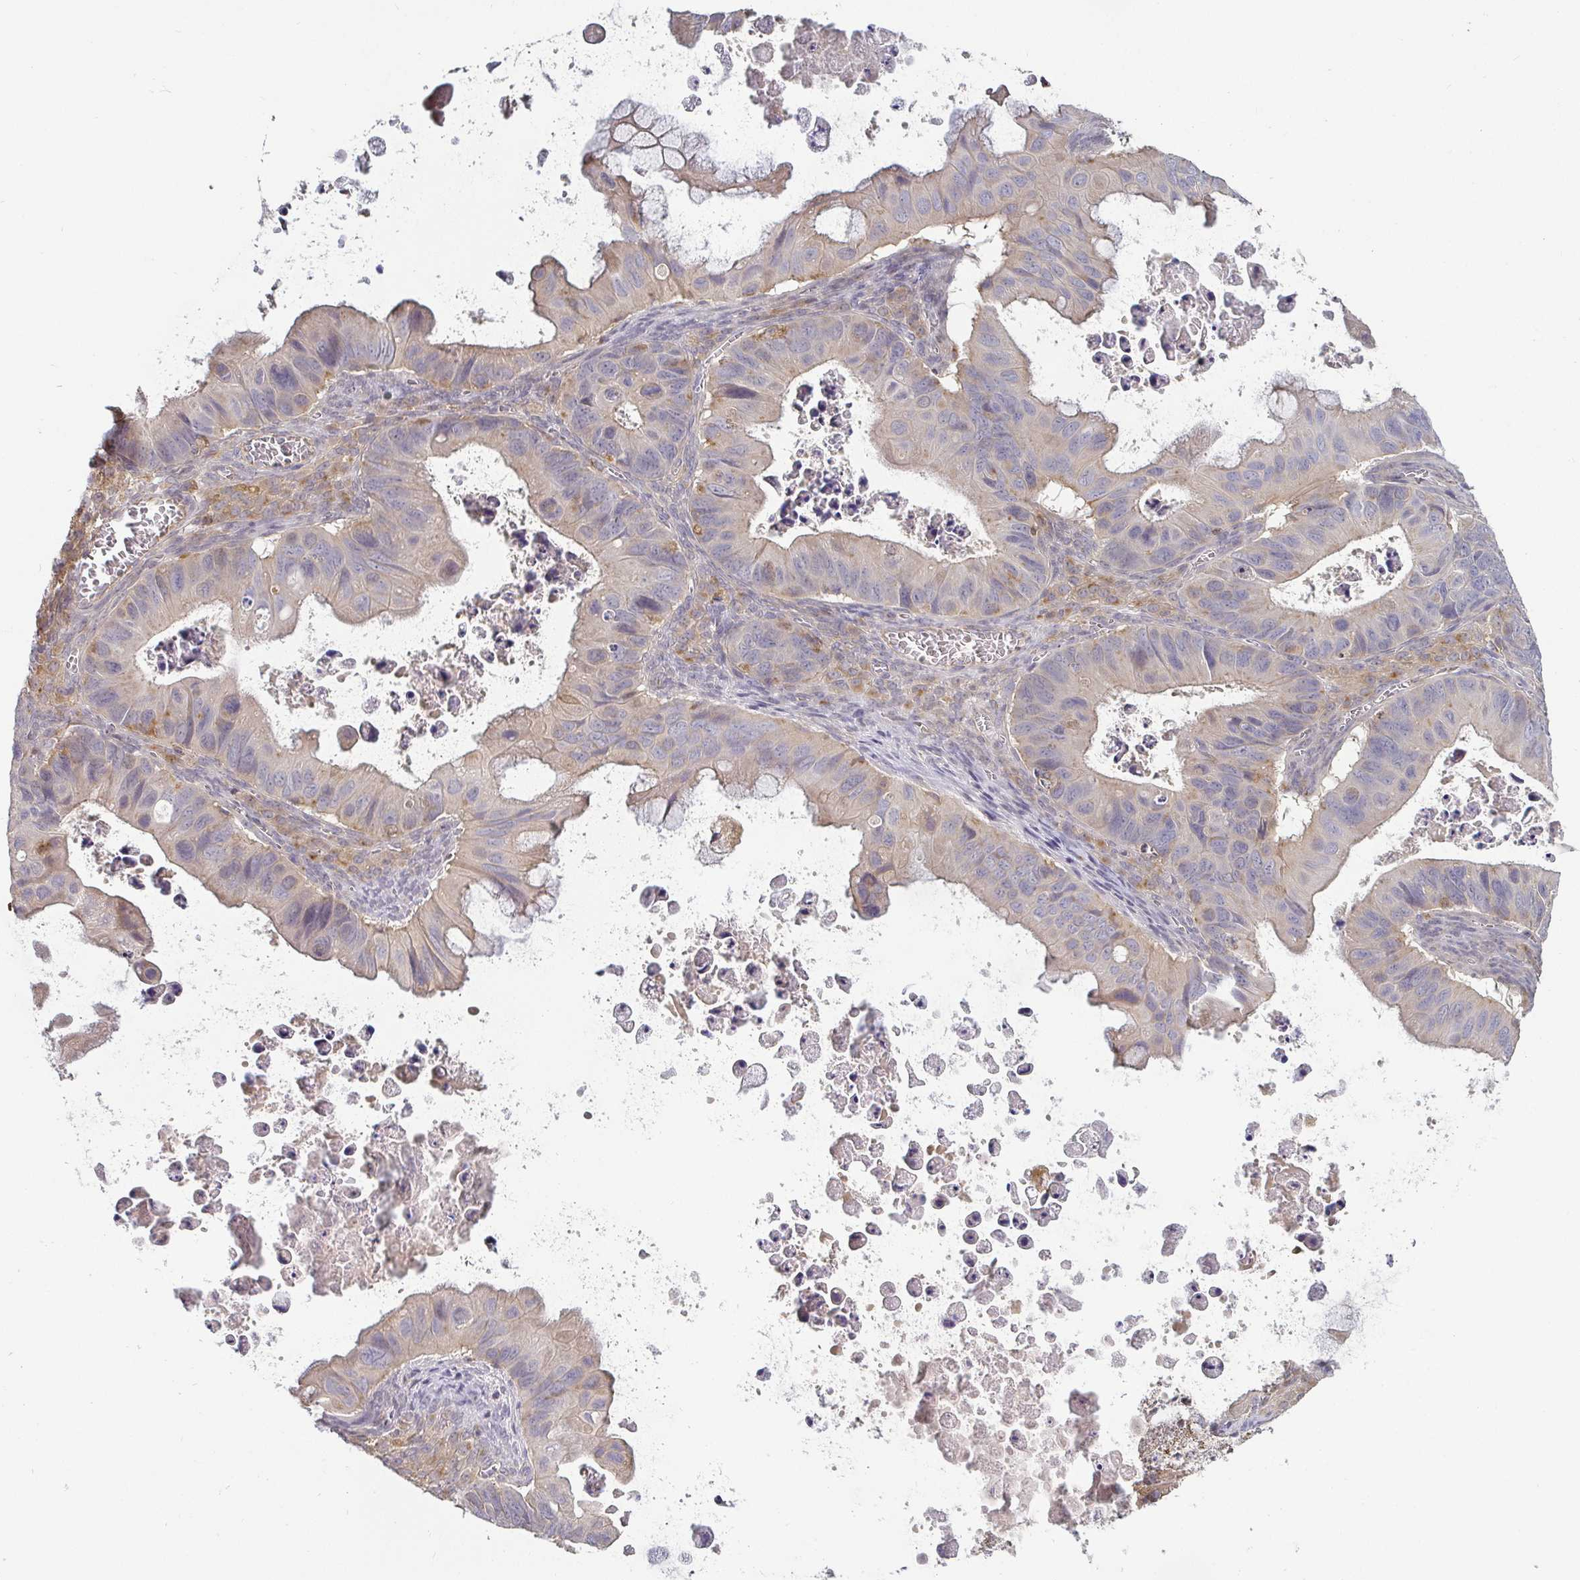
{"staining": {"intensity": "negative", "quantity": "none", "location": "none"}, "tissue": "ovarian cancer", "cell_type": "Tumor cells", "image_type": "cancer", "snomed": [{"axis": "morphology", "description": "Cystadenocarcinoma, mucinous, NOS"}, {"axis": "topography", "description": "Ovary"}], "caption": "Protein analysis of ovarian cancer (mucinous cystadenocarcinoma) reveals no significant staining in tumor cells. (DAB (3,3'-diaminobenzidine) immunohistochemistry, high magnification).", "gene": "CDH18", "patient": {"sex": "female", "age": 64}}